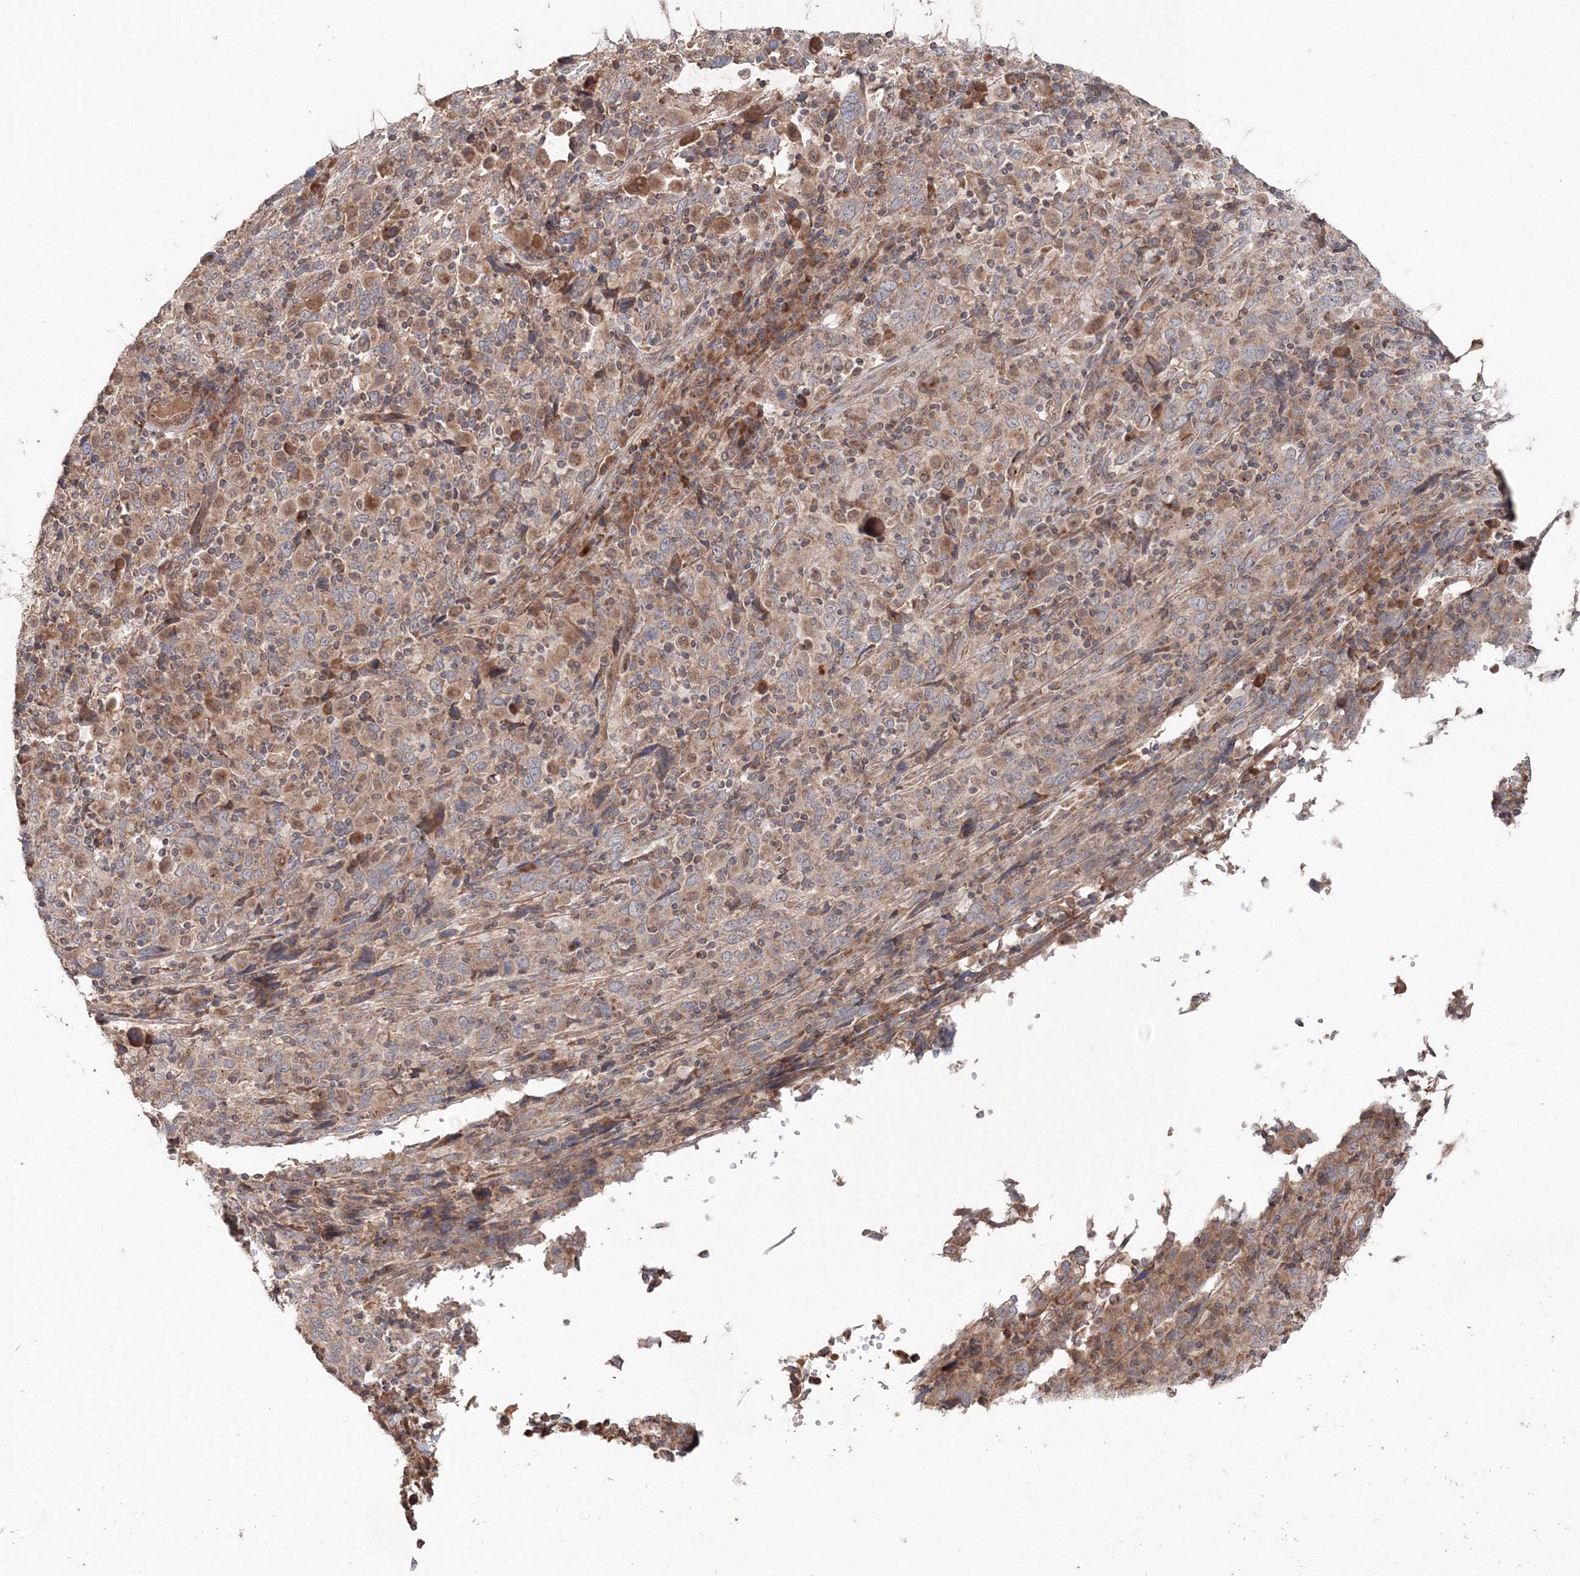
{"staining": {"intensity": "moderate", "quantity": ">75%", "location": "cytoplasmic/membranous"}, "tissue": "cervical cancer", "cell_type": "Tumor cells", "image_type": "cancer", "snomed": [{"axis": "morphology", "description": "Squamous cell carcinoma, NOS"}, {"axis": "topography", "description": "Cervix"}], "caption": "Cervical squamous cell carcinoma was stained to show a protein in brown. There is medium levels of moderate cytoplasmic/membranous staining in approximately >75% of tumor cells.", "gene": "NOA1", "patient": {"sex": "female", "age": 46}}